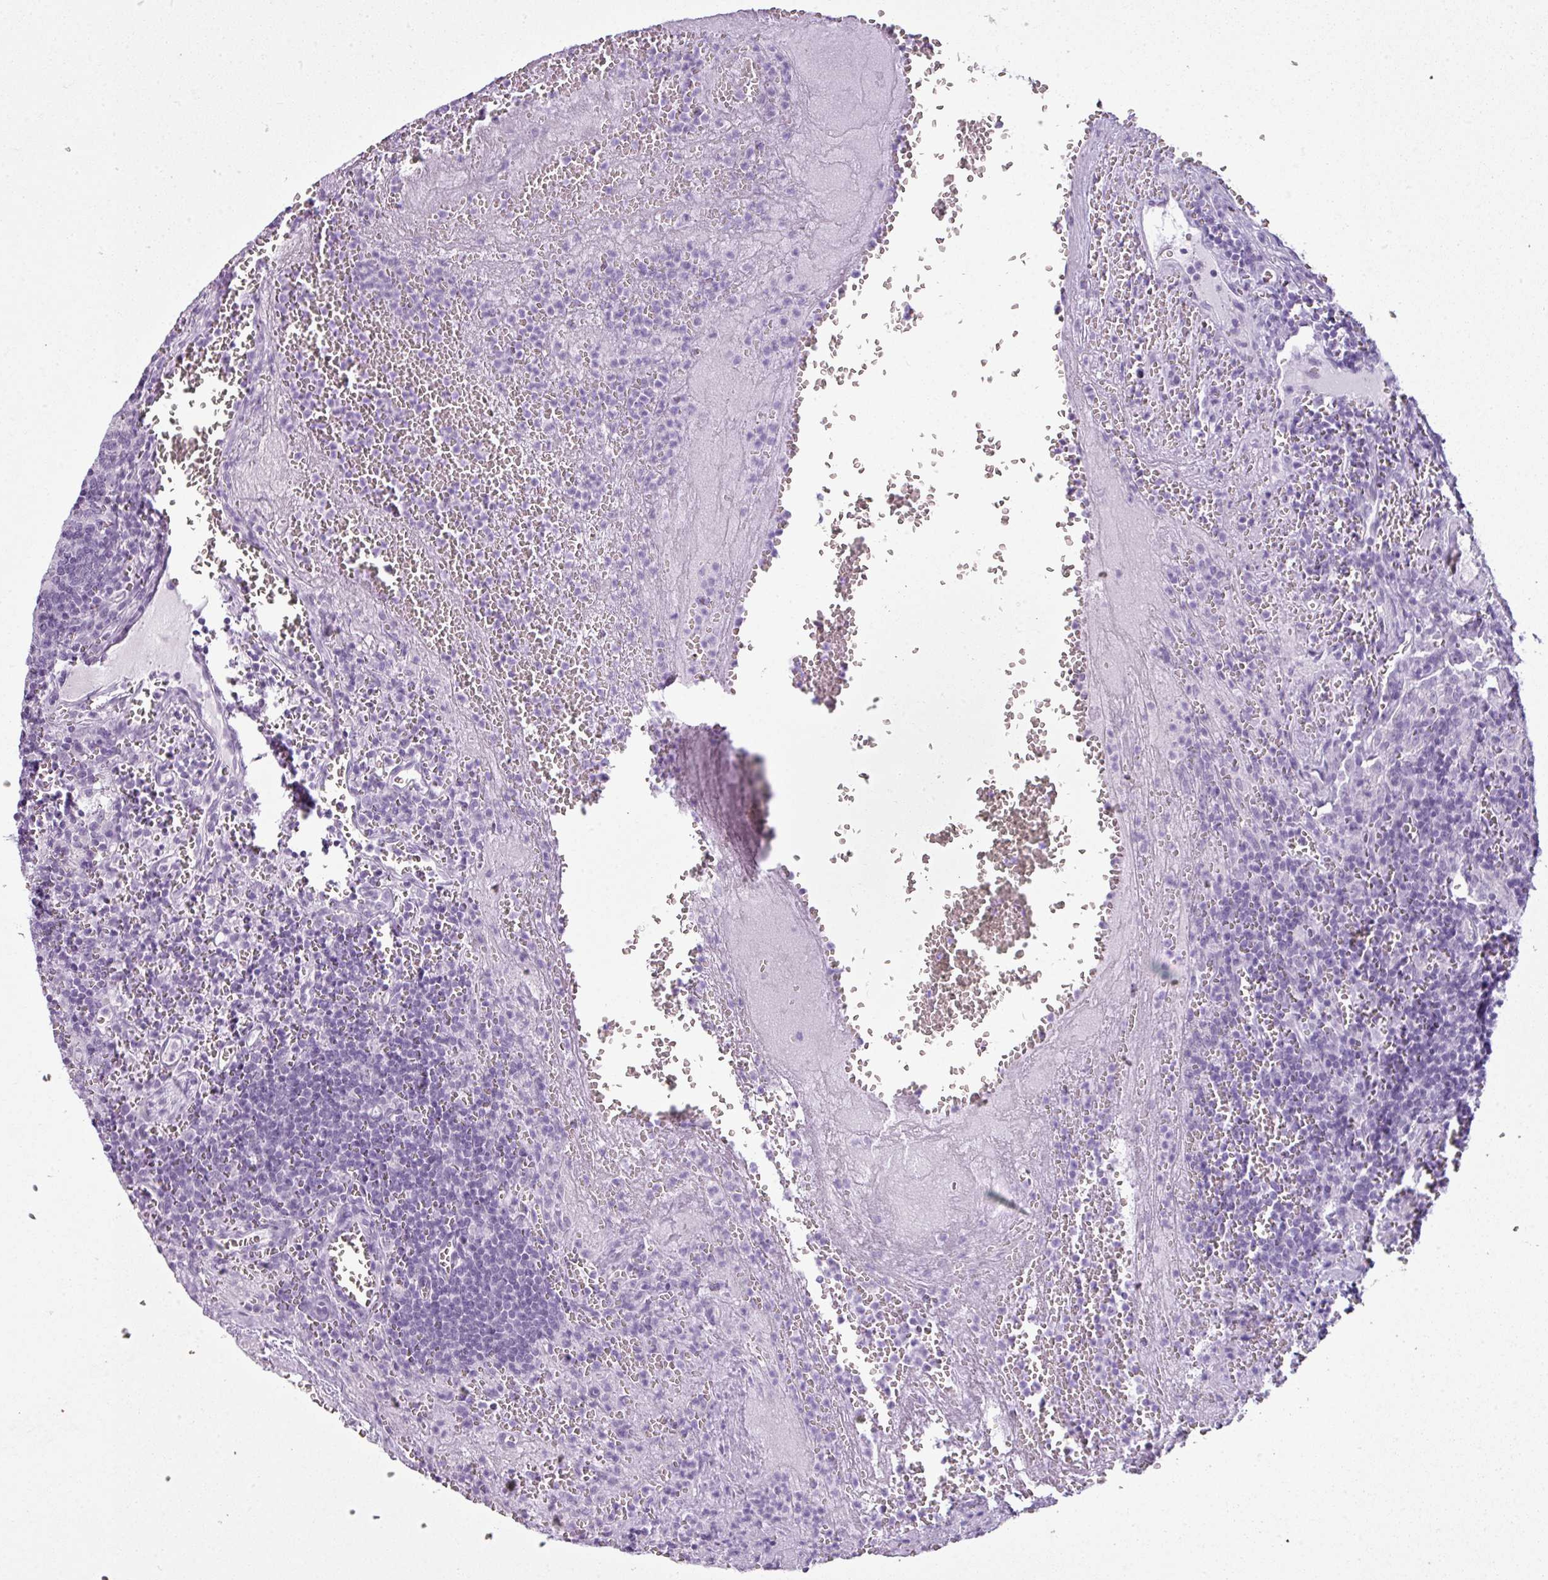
{"staining": {"intensity": "negative", "quantity": "none", "location": "none"}, "tissue": "lymph node", "cell_type": "Germinal center cells", "image_type": "normal", "snomed": [{"axis": "morphology", "description": "Normal tissue, NOS"}, {"axis": "topography", "description": "Lymph node"}], "caption": "Immunohistochemistry (IHC) photomicrograph of unremarkable lymph node stained for a protein (brown), which displays no expression in germinal center cells. Nuclei are stained in blue.", "gene": "SCT", "patient": {"sex": "male", "age": 50}}